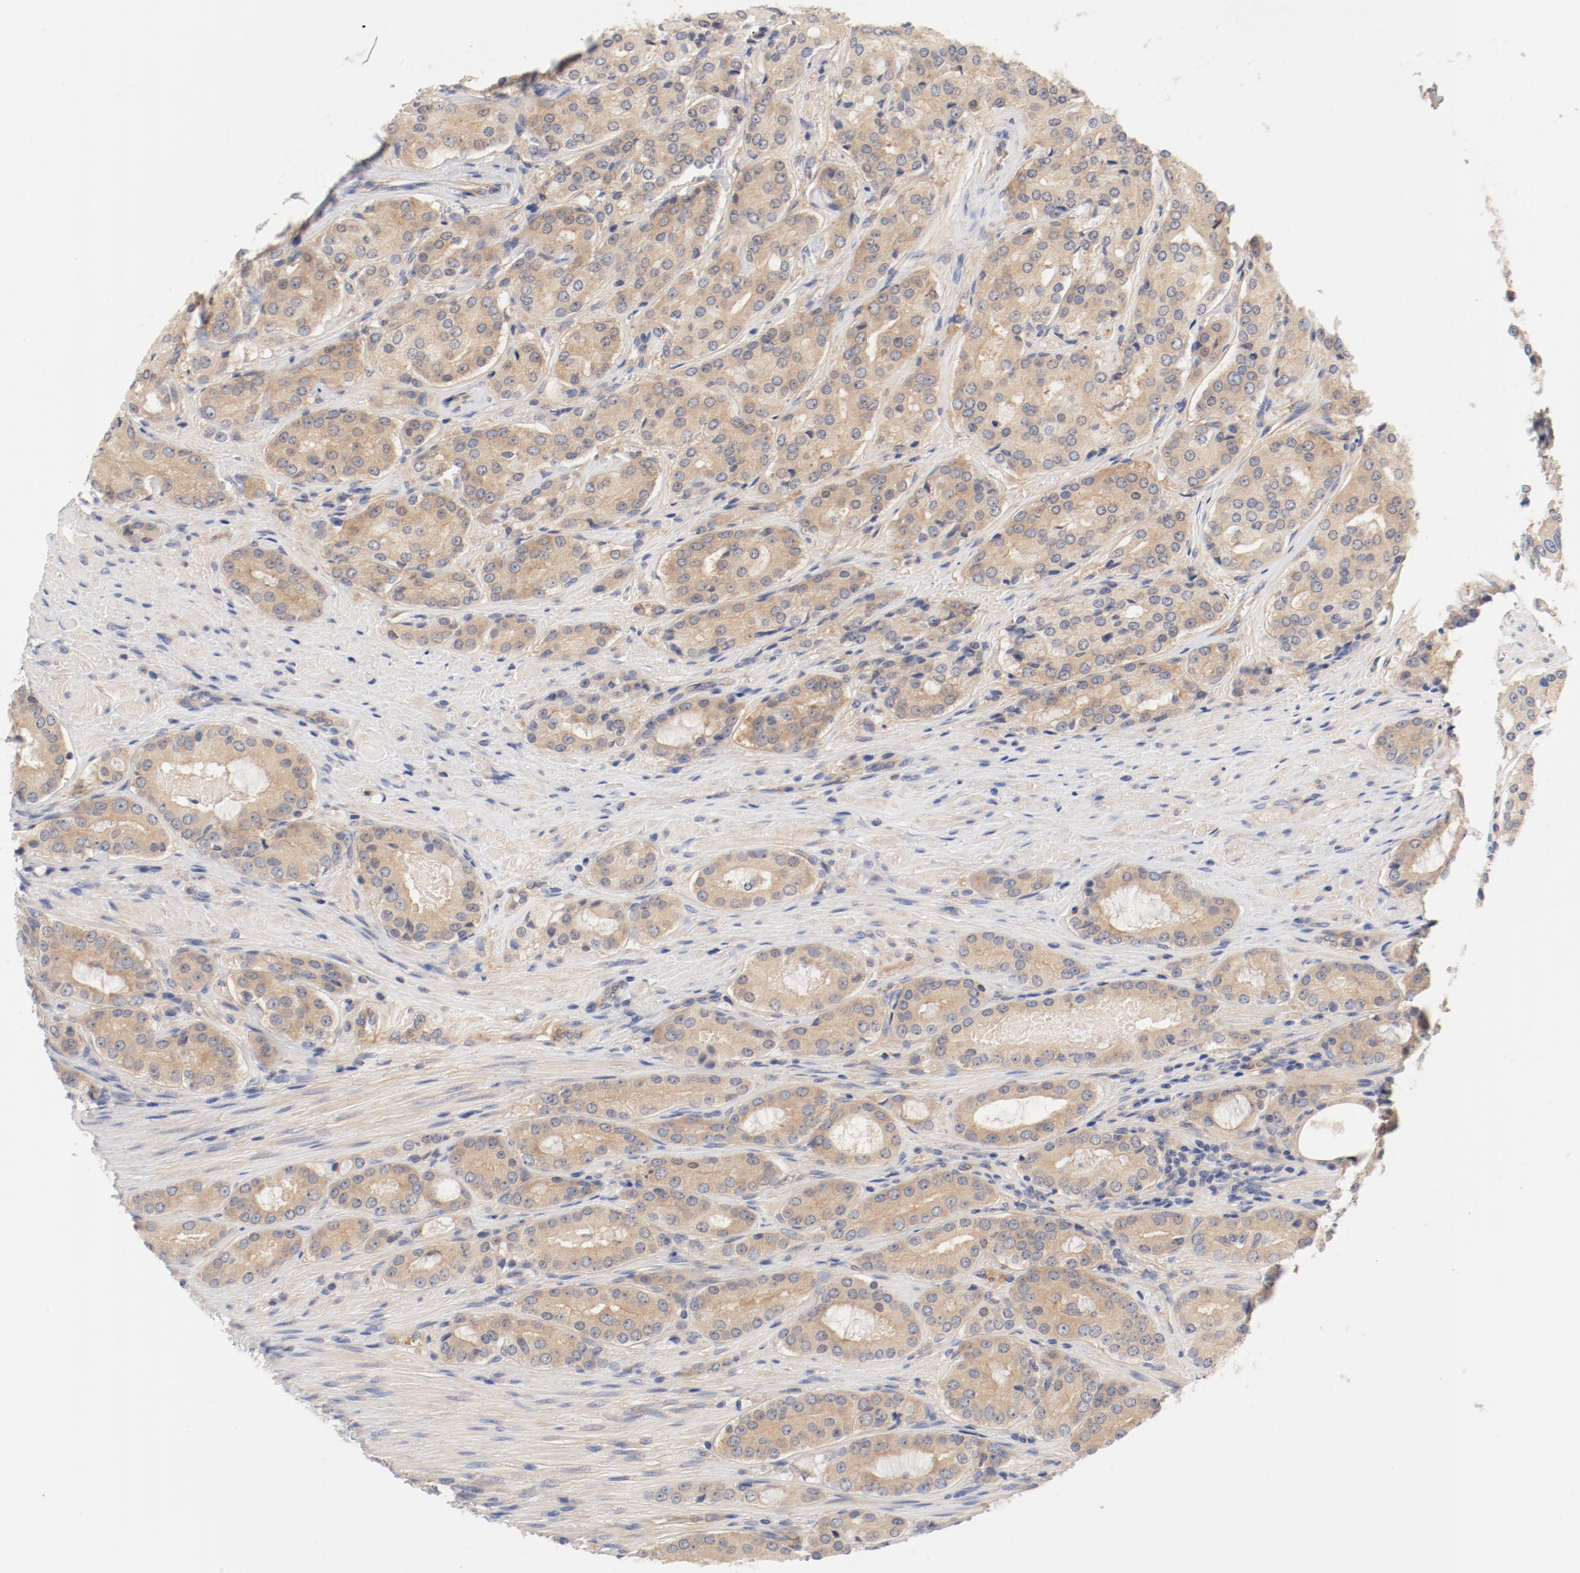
{"staining": {"intensity": "weak", "quantity": ">75%", "location": "cytoplasmic/membranous"}, "tissue": "prostate cancer", "cell_type": "Tumor cells", "image_type": "cancer", "snomed": [{"axis": "morphology", "description": "Adenocarcinoma, High grade"}, {"axis": "topography", "description": "Prostate"}], "caption": "Immunohistochemistry (IHC) image of human prostate high-grade adenocarcinoma stained for a protein (brown), which reveals low levels of weak cytoplasmic/membranous expression in about >75% of tumor cells.", "gene": "DYNC1H1", "patient": {"sex": "male", "age": 72}}